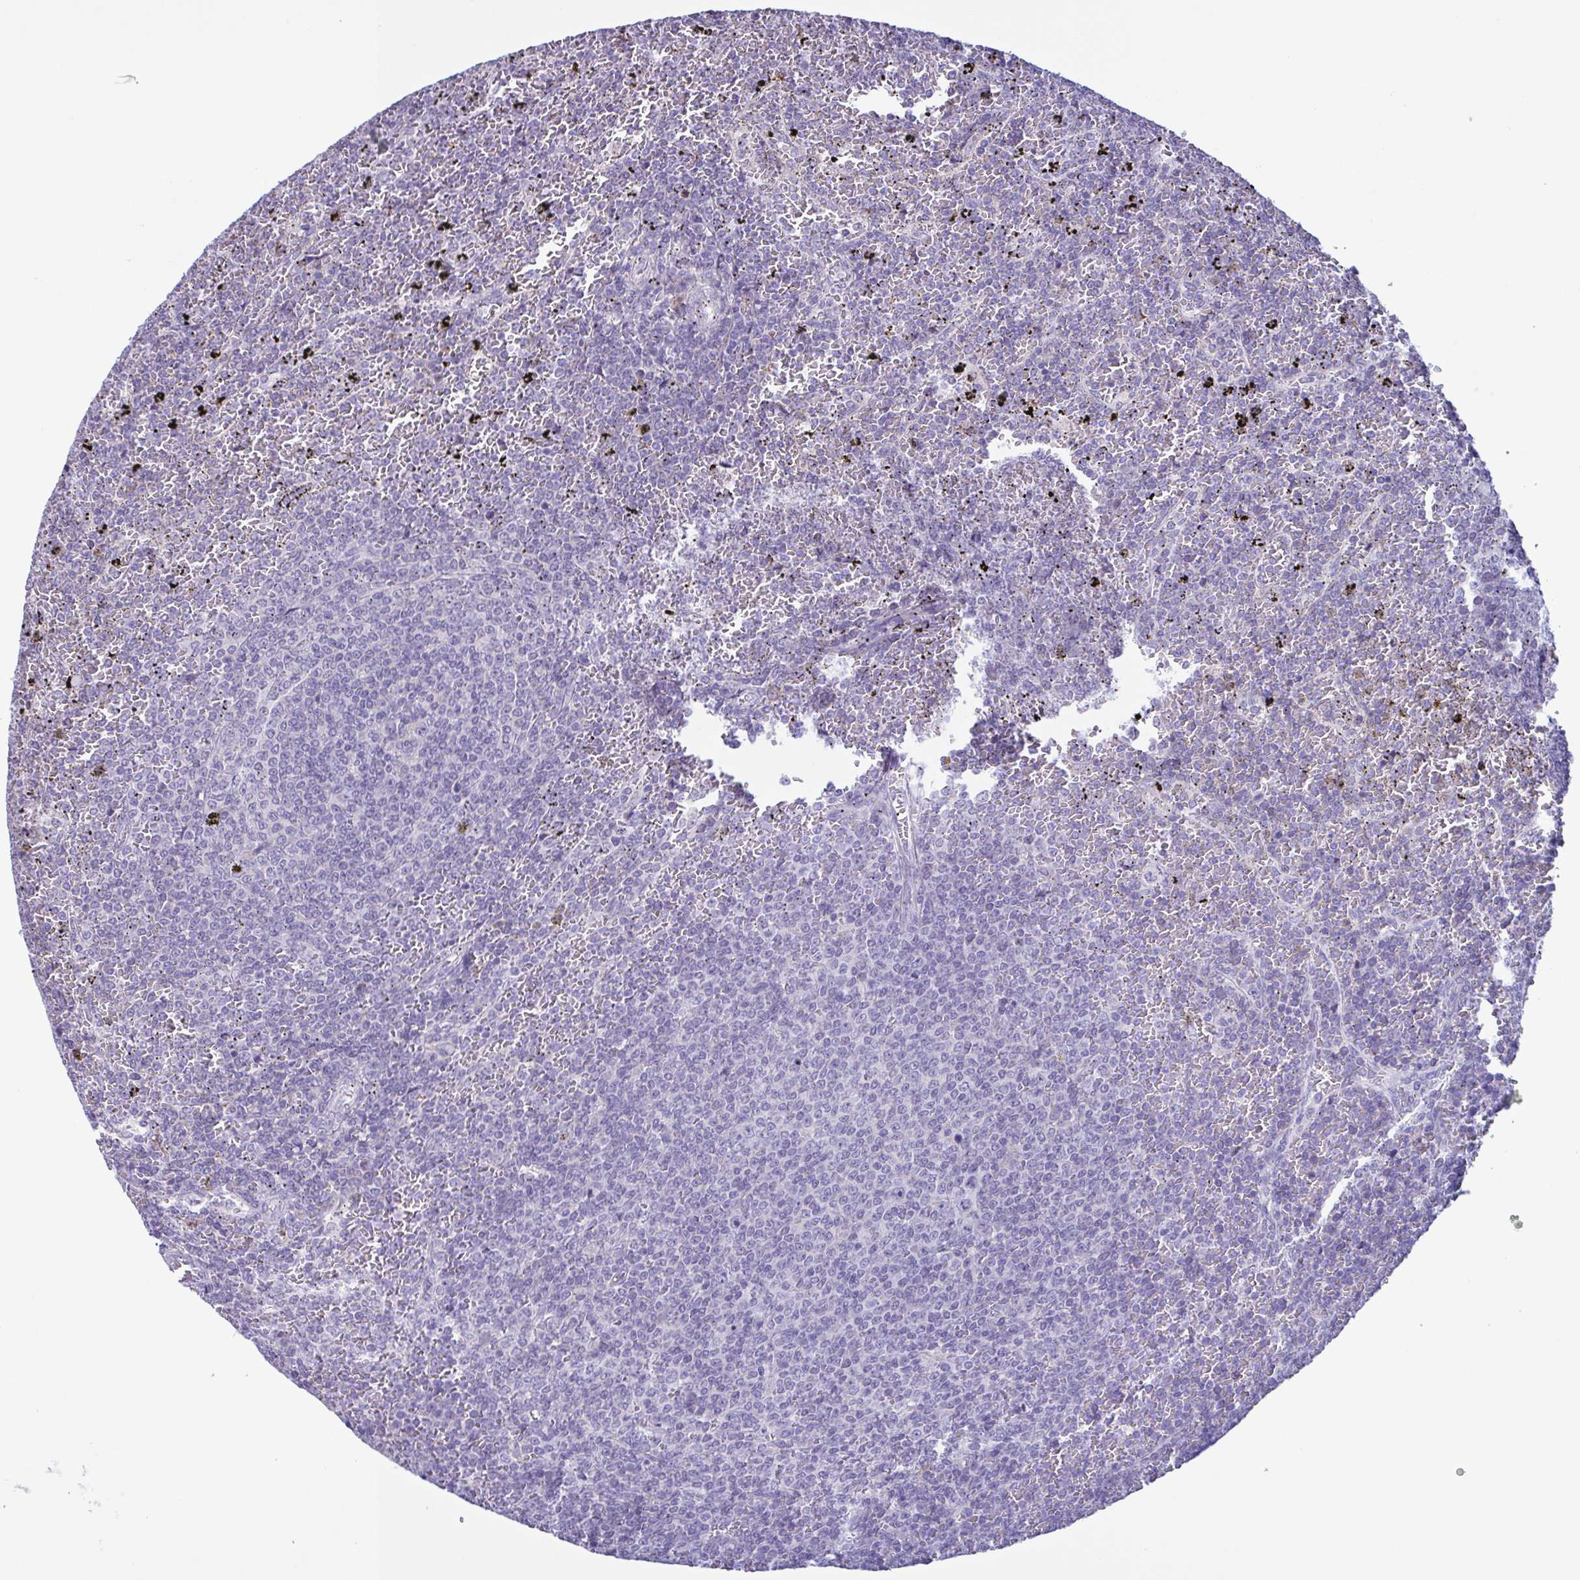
{"staining": {"intensity": "negative", "quantity": "none", "location": "none"}, "tissue": "lymphoma", "cell_type": "Tumor cells", "image_type": "cancer", "snomed": [{"axis": "morphology", "description": "Malignant lymphoma, non-Hodgkin's type, Low grade"}, {"axis": "topography", "description": "Spleen"}], "caption": "Tumor cells are negative for protein expression in human low-grade malignant lymphoma, non-Hodgkin's type.", "gene": "F13B", "patient": {"sex": "female", "age": 77}}